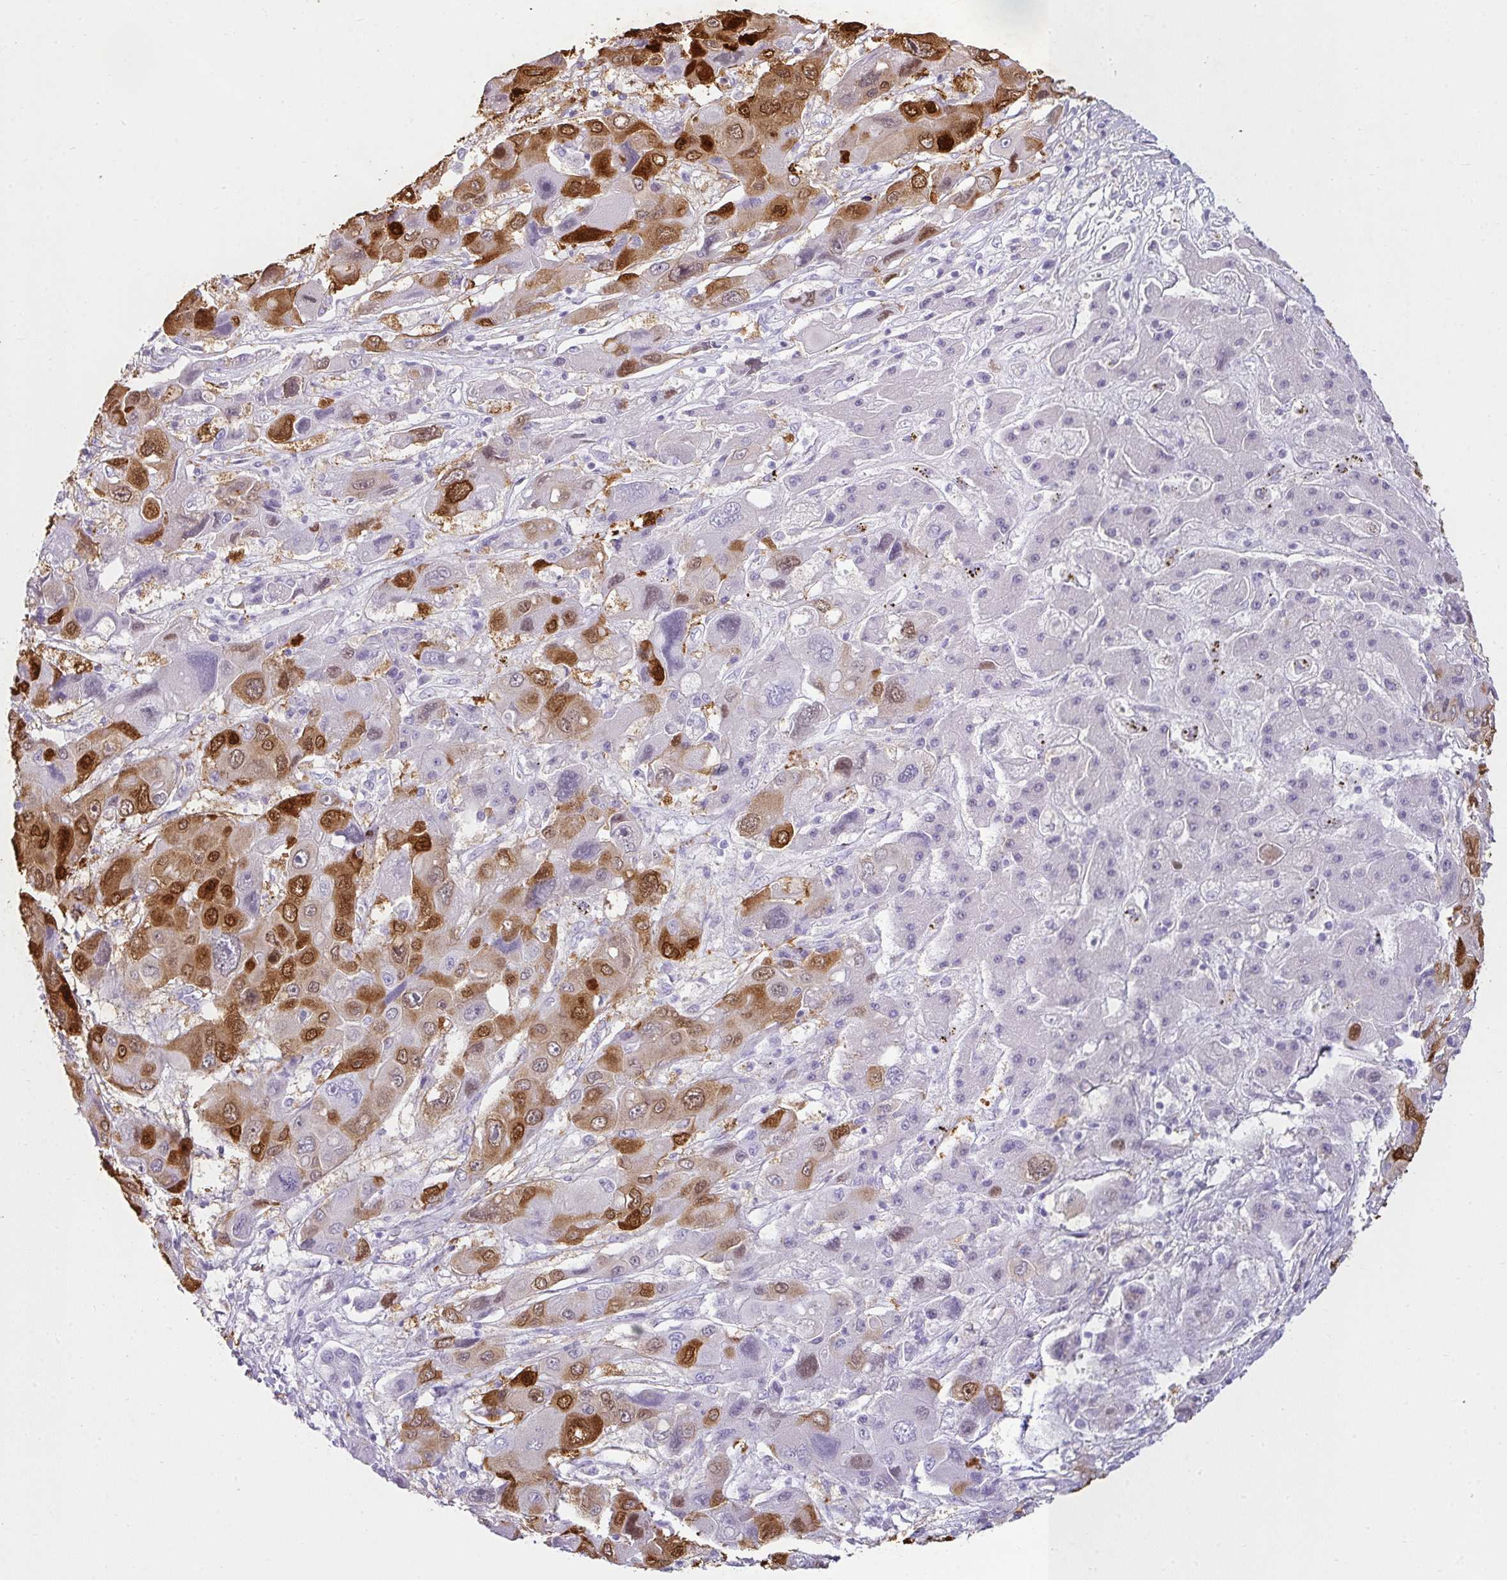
{"staining": {"intensity": "strong", "quantity": "25%-75%", "location": "cytoplasmic/membranous,nuclear"}, "tissue": "liver cancer", "cell_type": "Tumor cells", "image_type": "cancer", "snomed": [{"axis": "morphology", "description": "Cholangiocarcinoma"}, {"axis": "topography", "description": "Liver"}], "caption": "A photomicrograph of liver cancer stained for a protein demonstrates strong cytoplasmic/membranous and nuclear brown staining in tumor cells.", "gene": "VCY1B", "patient": {"sex": "male", "age": 67}}